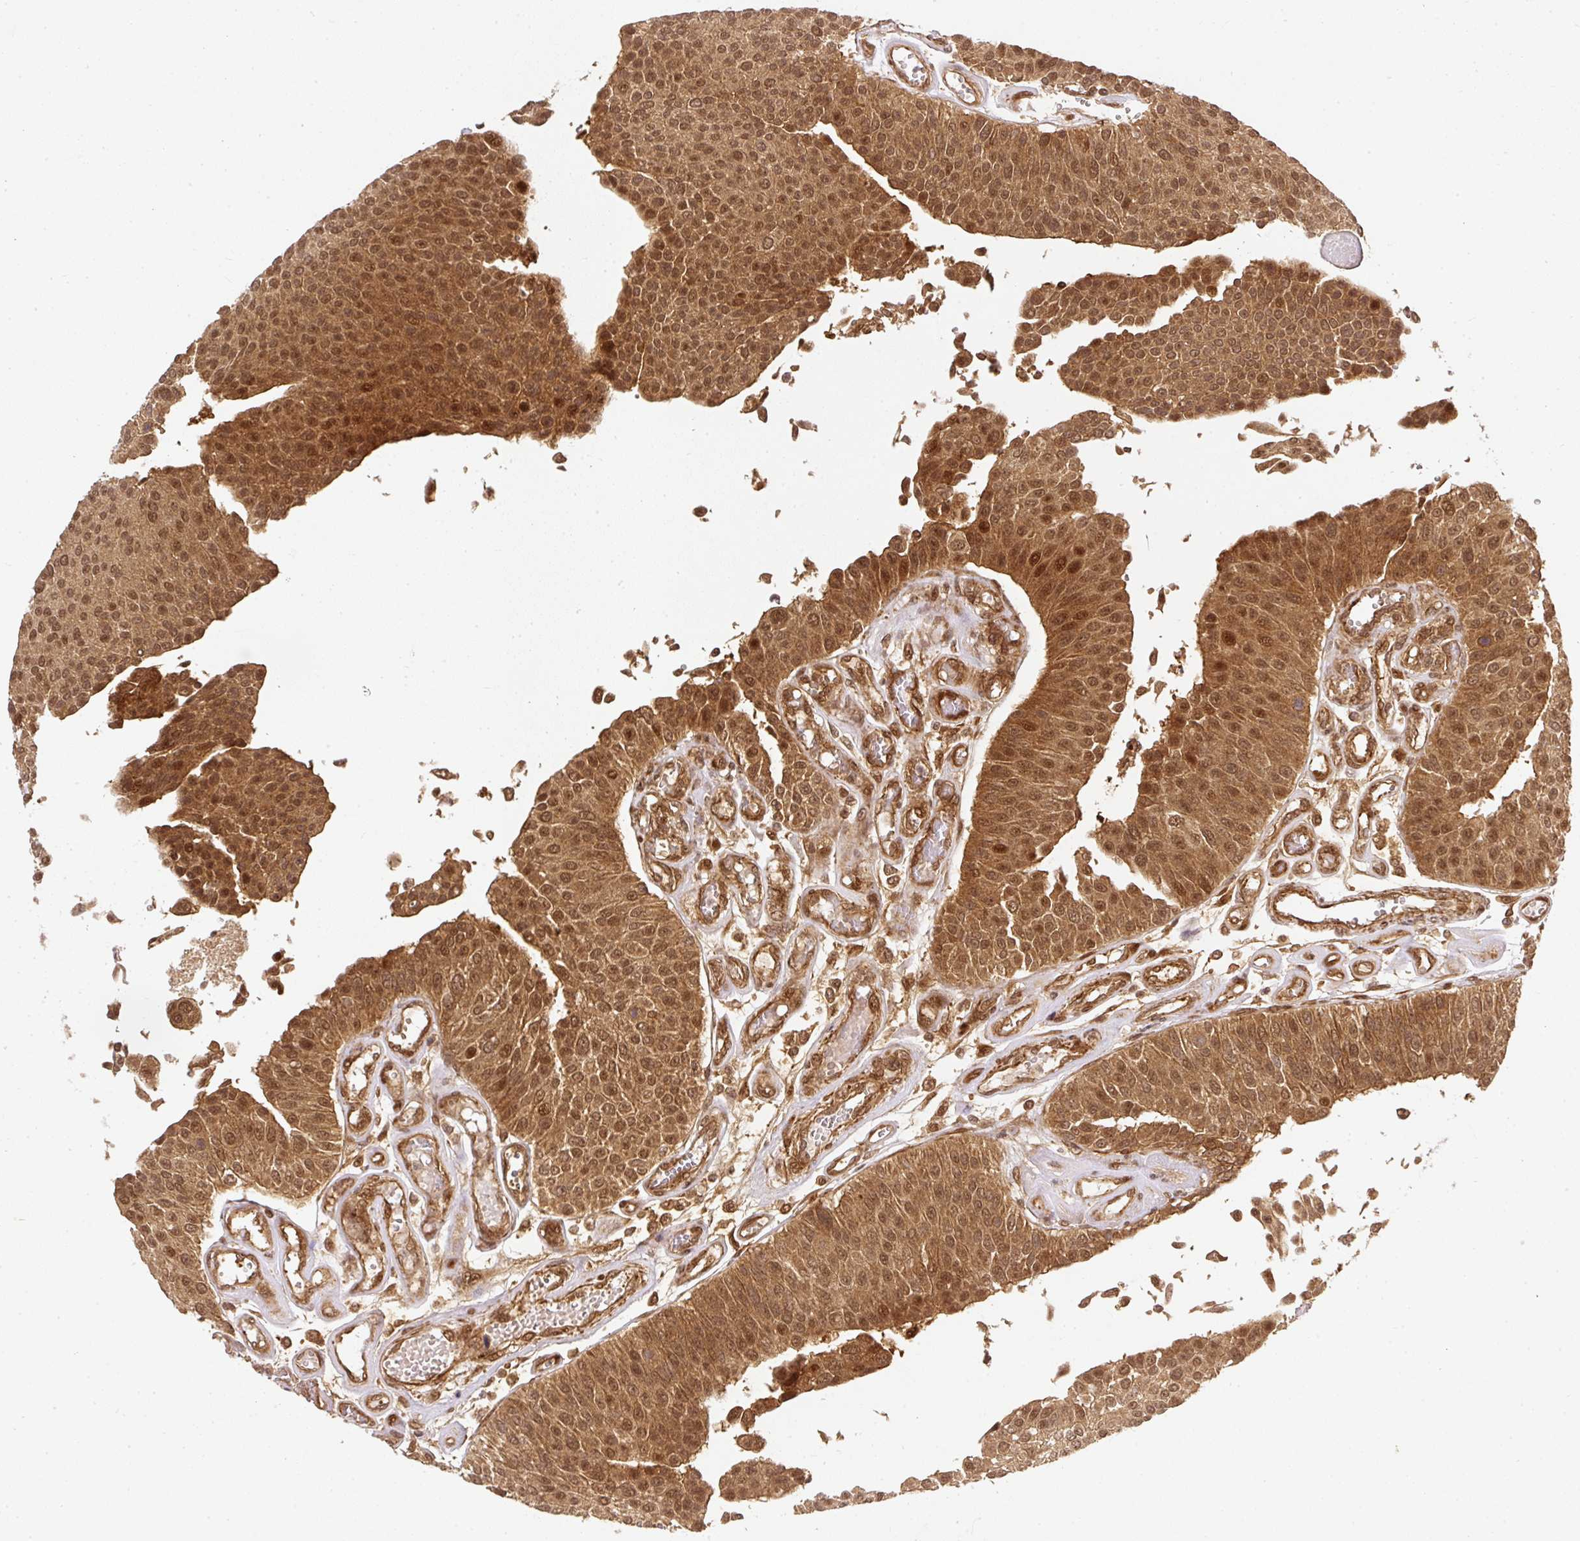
{"staining": {"intensity": "moderate", "quantity": ">75%", "location": "cytoplasmic/membranous,nuclear"}, "tissue": "urothelial cancer", "cell_type": "Tumor cells", "image_type": "cancer", "snomed": [{"axis": "morphology", "description": "Urothelial carcinoma, NOS"}, {"axis": "topography", "description": "Urinary bladder"}], "caption": "Urothelial cancer stained with IHC exhibits moderate cytoplasmic/membranous and nuclear positivity in about >75% of tumor cells.", "gene": "PSMD1", "patient": {"sex": "male", "age": 55}}